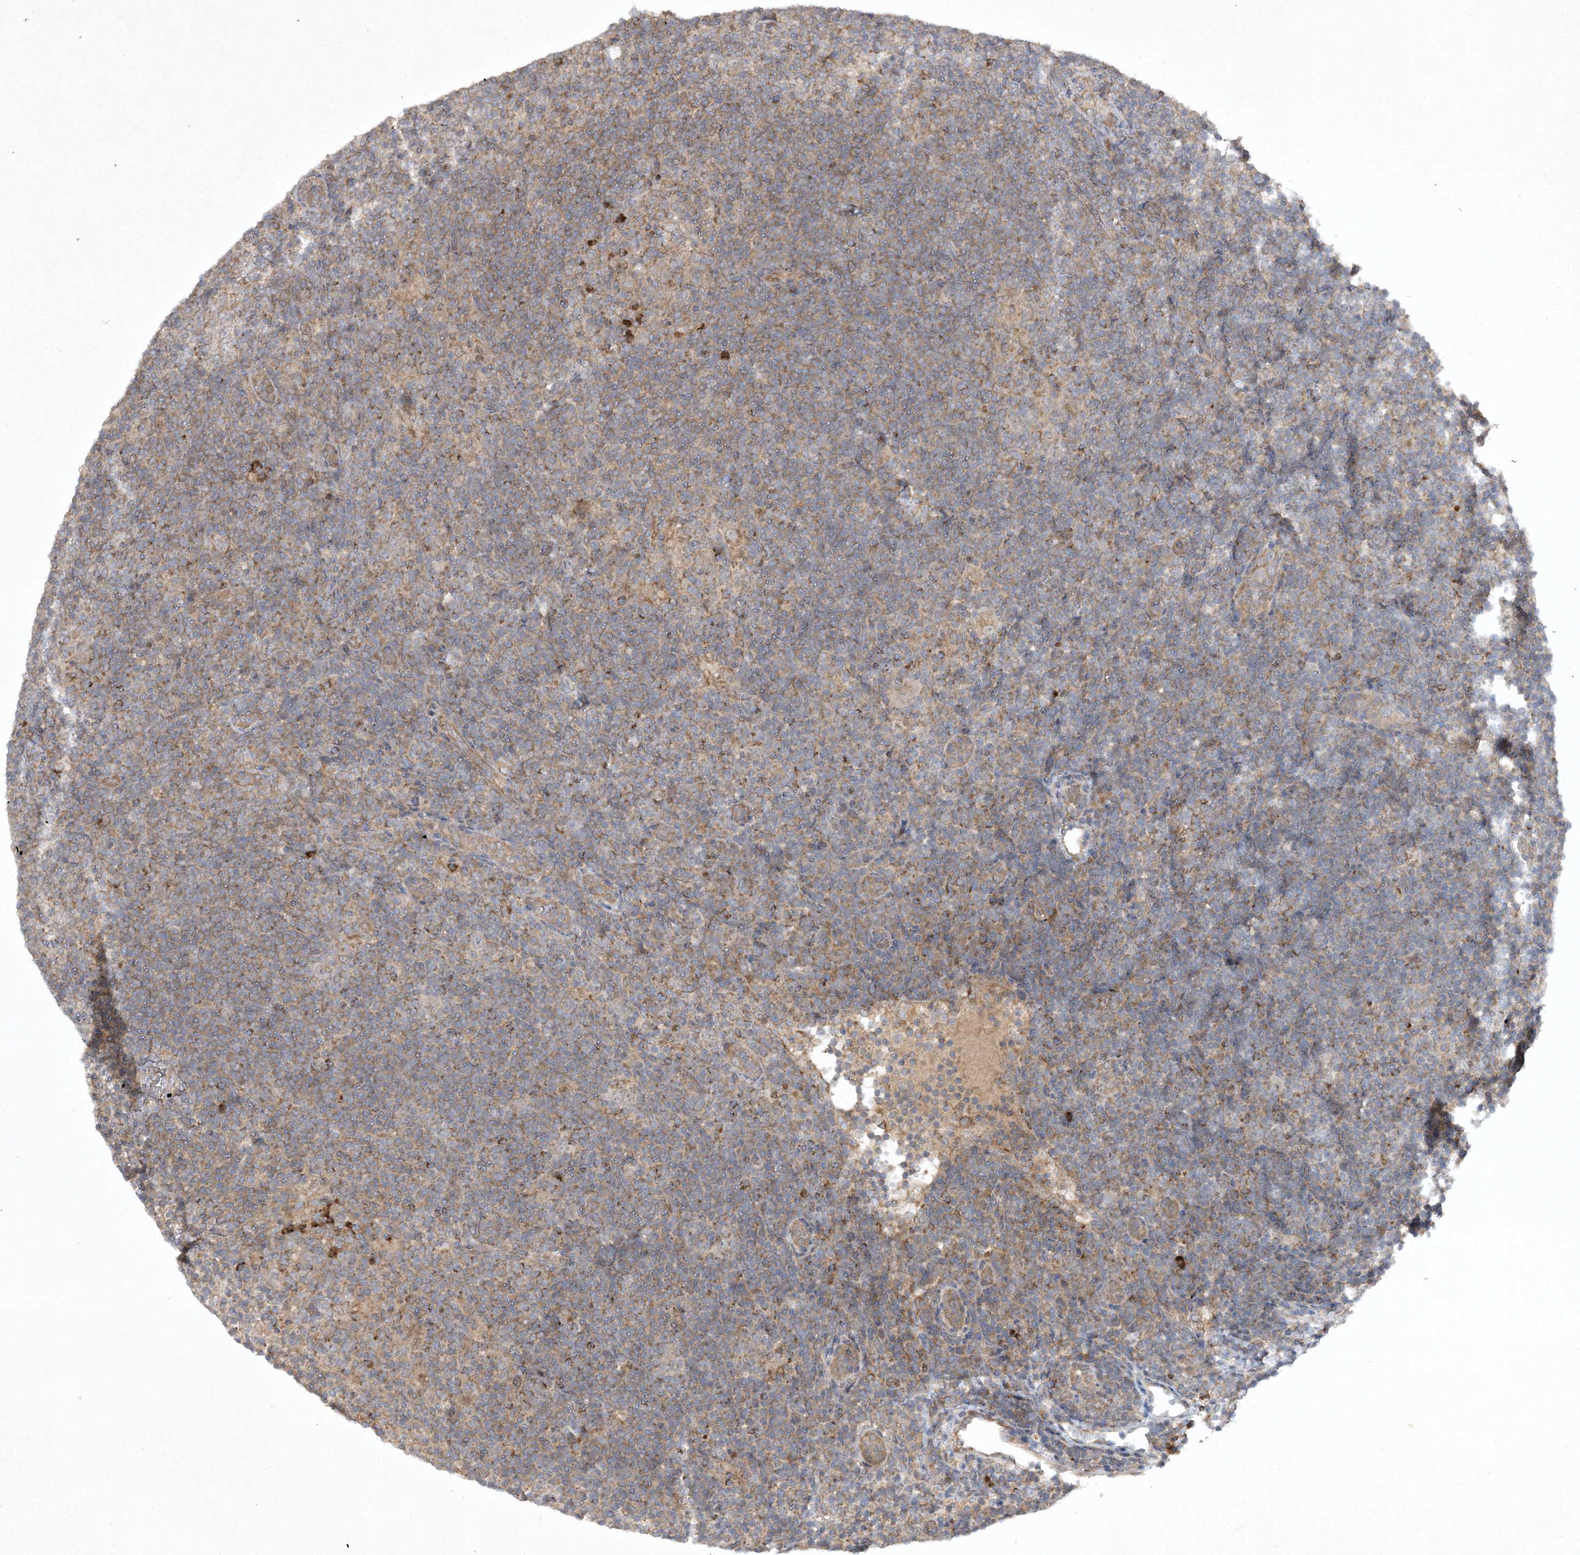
{"staining": {"intensity": "weak", "quantity": "25%-75%", "location": "cytoplasmic/membranous"}, "tissue": "lymphoma", "cell_type": "Tumor cells", "image_type": "cancer", "snomed": [{"axis": "morphology", "description": "Hodgkin's disease, NOS"}, {"axis": "topography", "description": "Lymph node"}], "caption": "Human Hodgkin's disease stained with a brown dye reveals weak cytoplasmic/membranous positive expression in about 25%-75% of tumor cells.", "gene": "TRAF3IP1", "patient": {"sex": "female", "age": 57}}